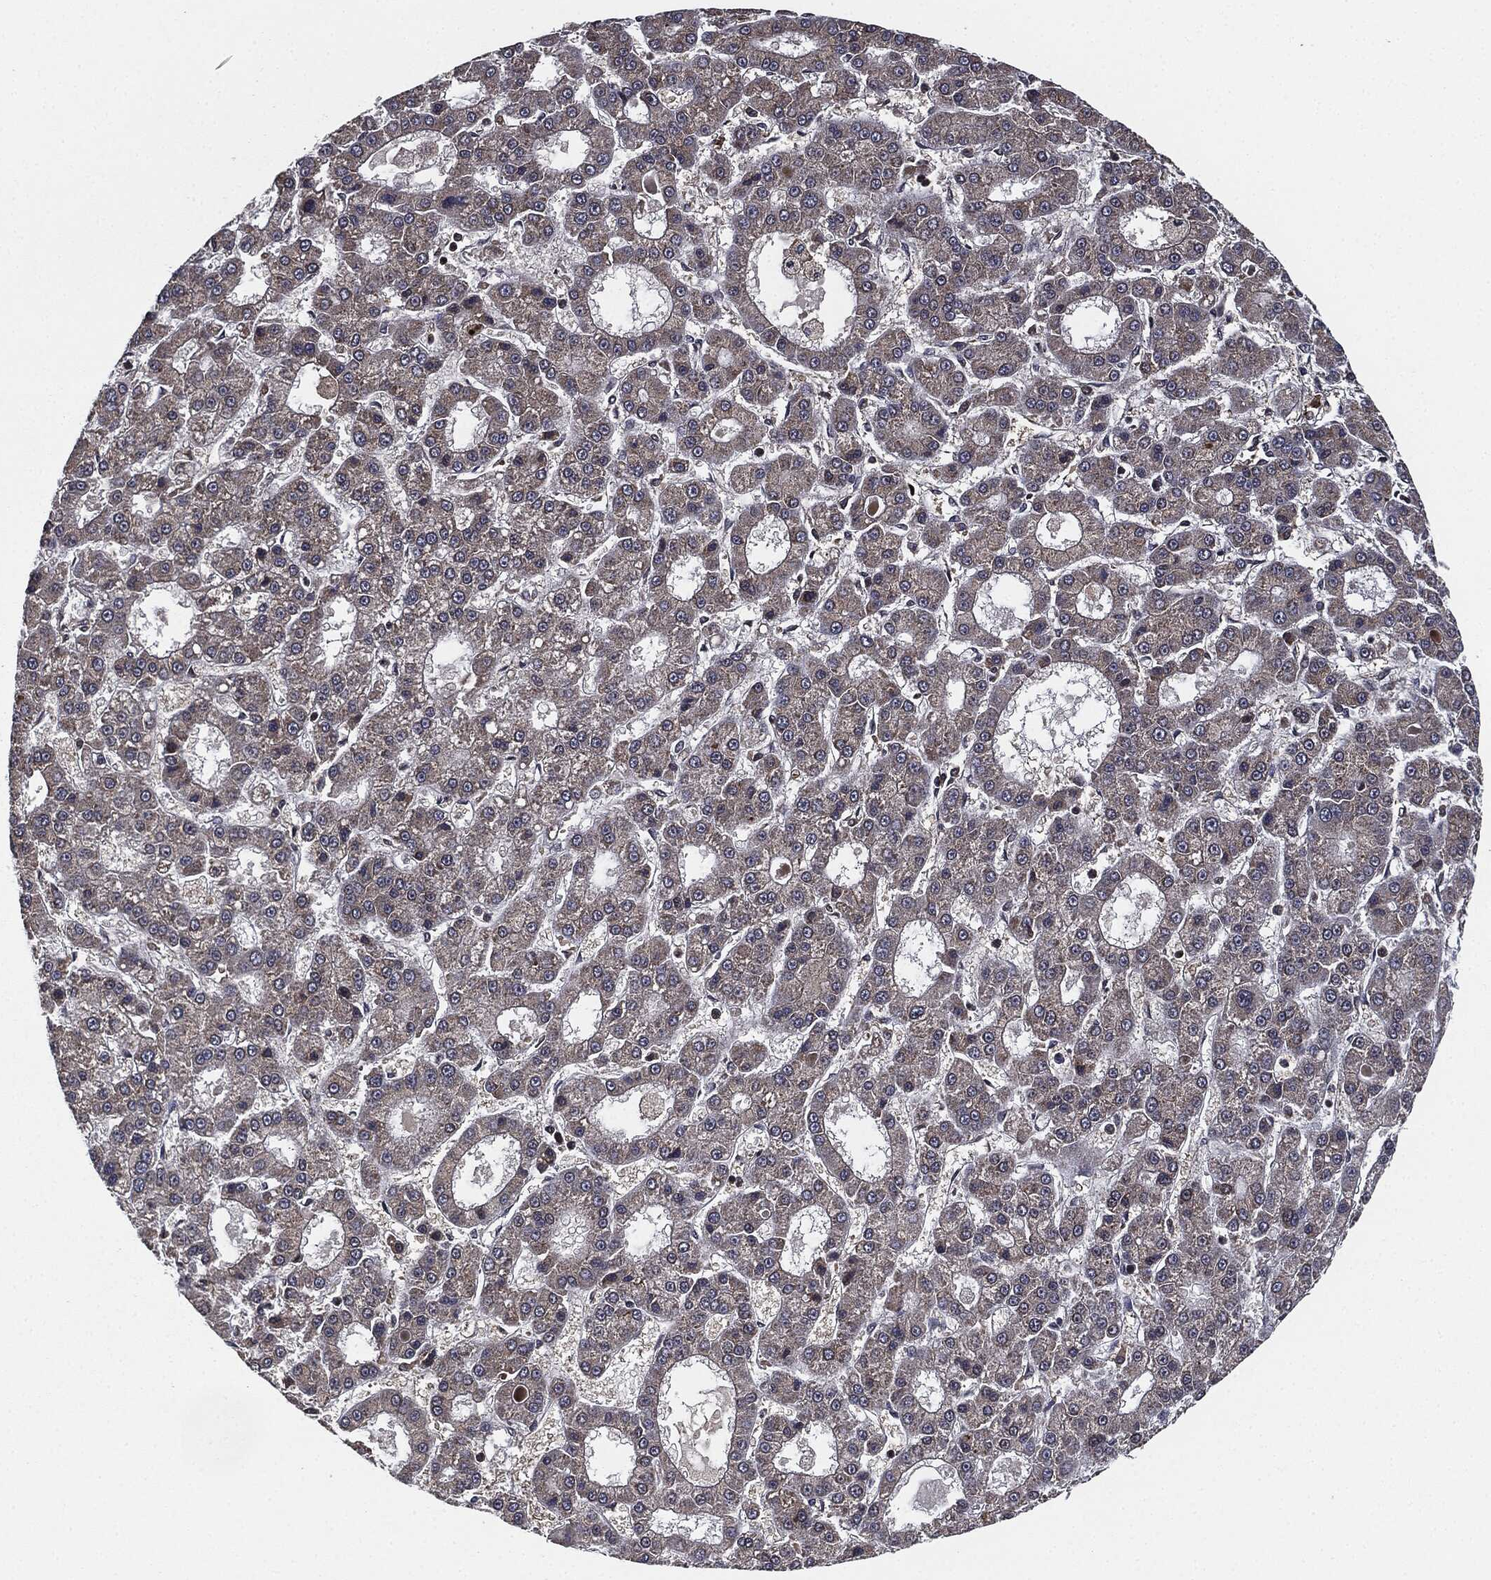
{"staining": {"intensity": "negative", "quantity": "none", "location": "none"}, "tissue": "liver cancer", "cell_type": "Tumor cells", "image_type": "cancer", "snomed": [{"axis": "morphology", "description": "Carcinoma, Hepatocellular, NOS"}, {"axis": "topography", "description": "Liver"}], "caption": "Liver cancer was stained to show a protein in brown. There is no significant positivity in tumor cells.", "gene": "UBR1", "patient": {"sex": "male", "age": 70}}